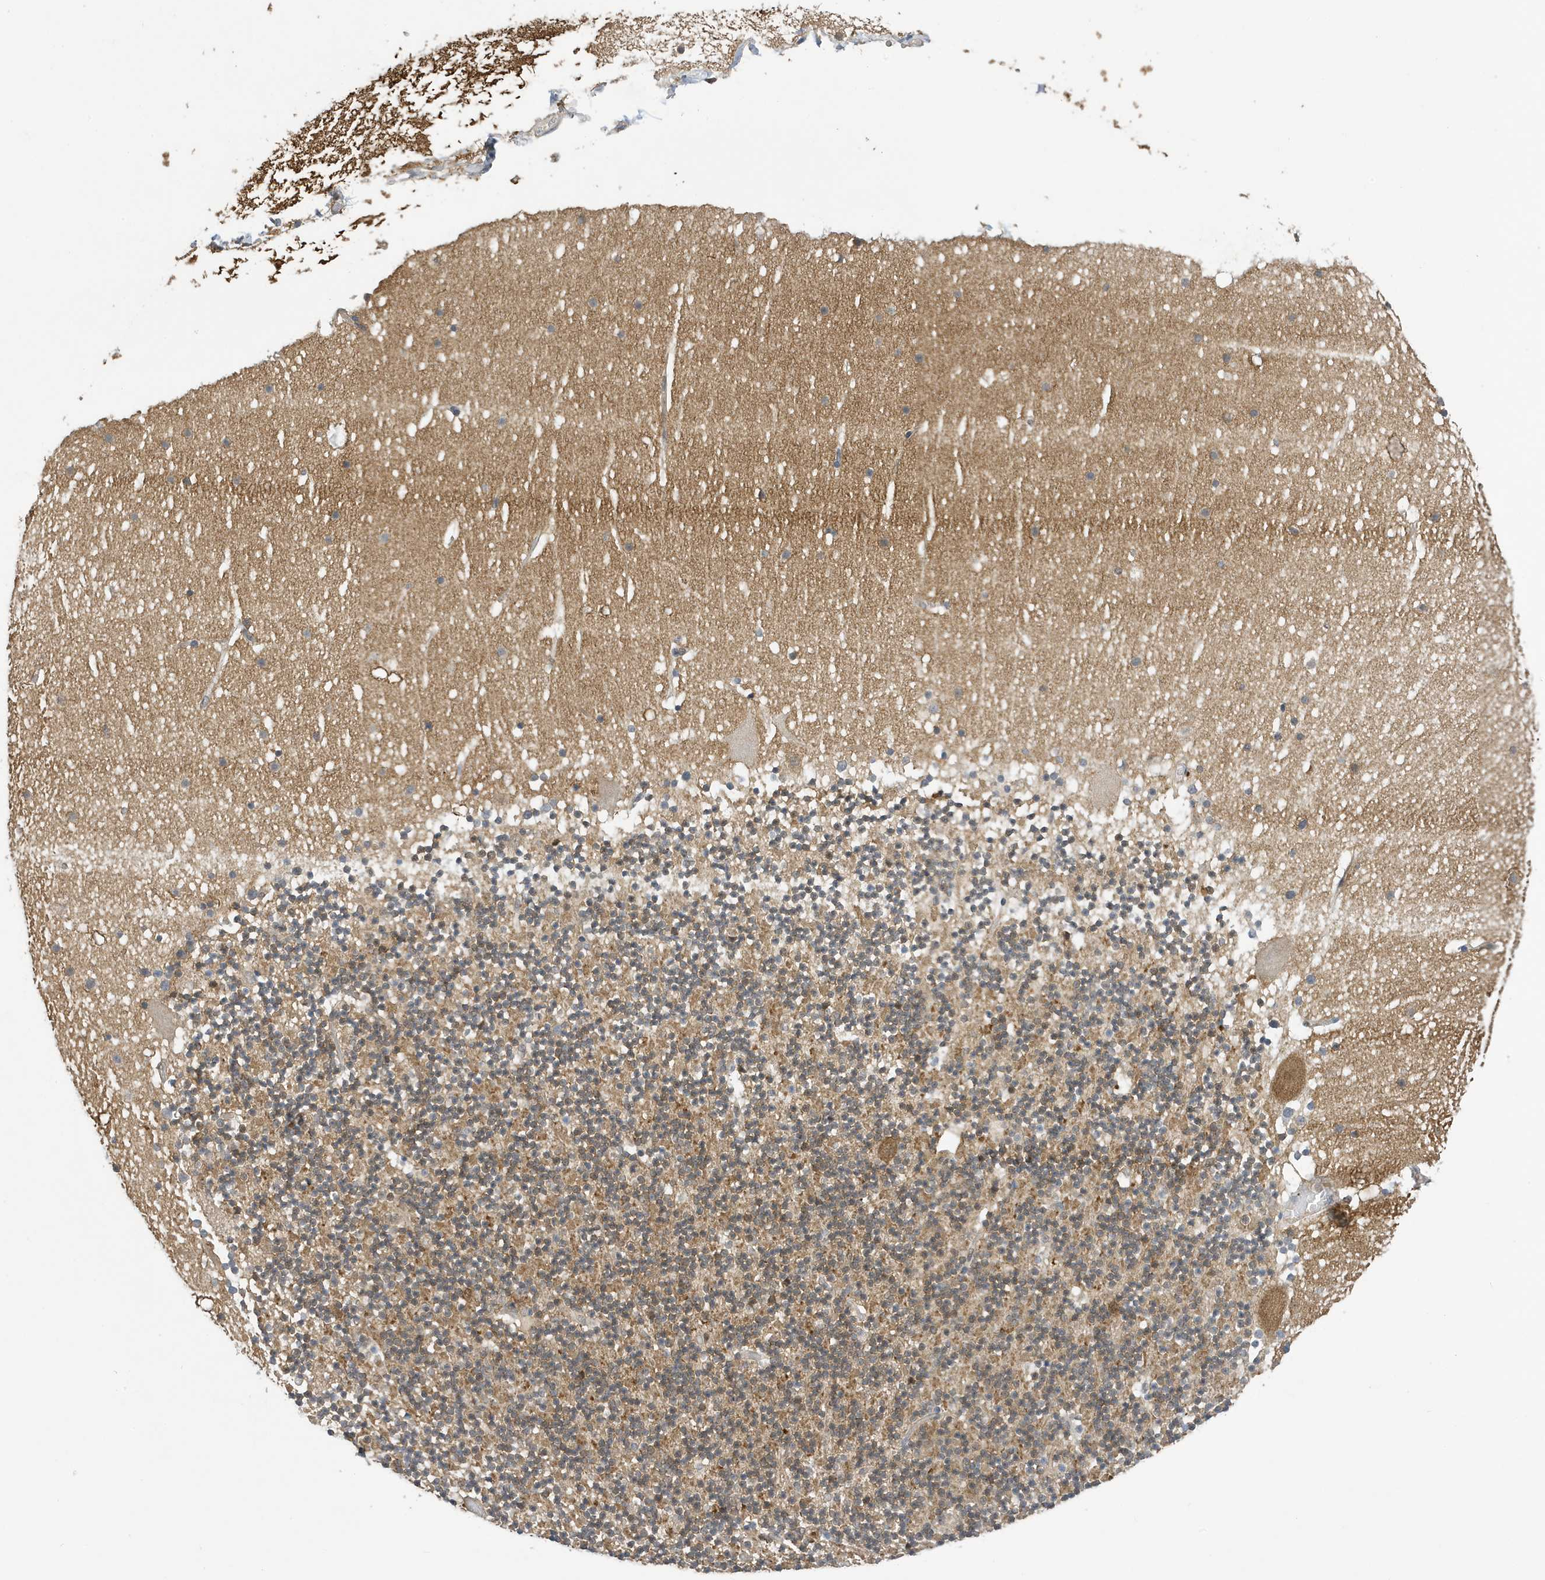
{"staining": {"intensity": "weak", "quantity": "25%-75%", "location": "cytoplasmic/membranous"}, "tissue": "cerebellum", "cell_type": "Cells in granular layer", "image_type": "normal", "snomed": [{"axis": "morphology", "description": "Normal tissue, NOS"}, {"axis": "topography", "description": "Cerebellum"}], "caption": "High-magnification brightfield microscopy of unremarkable cerebellum stained with DAB (3,3'-diaminobenzidine) (brown) and counterstained with hematoxylin (blue). cells in granular layer exhibit weak cytoplasmic/membranous expression is appreciated in about25%-75% of cells.", "gene": "NCOA7", "patient": {"sex": "male", "age": 57}}